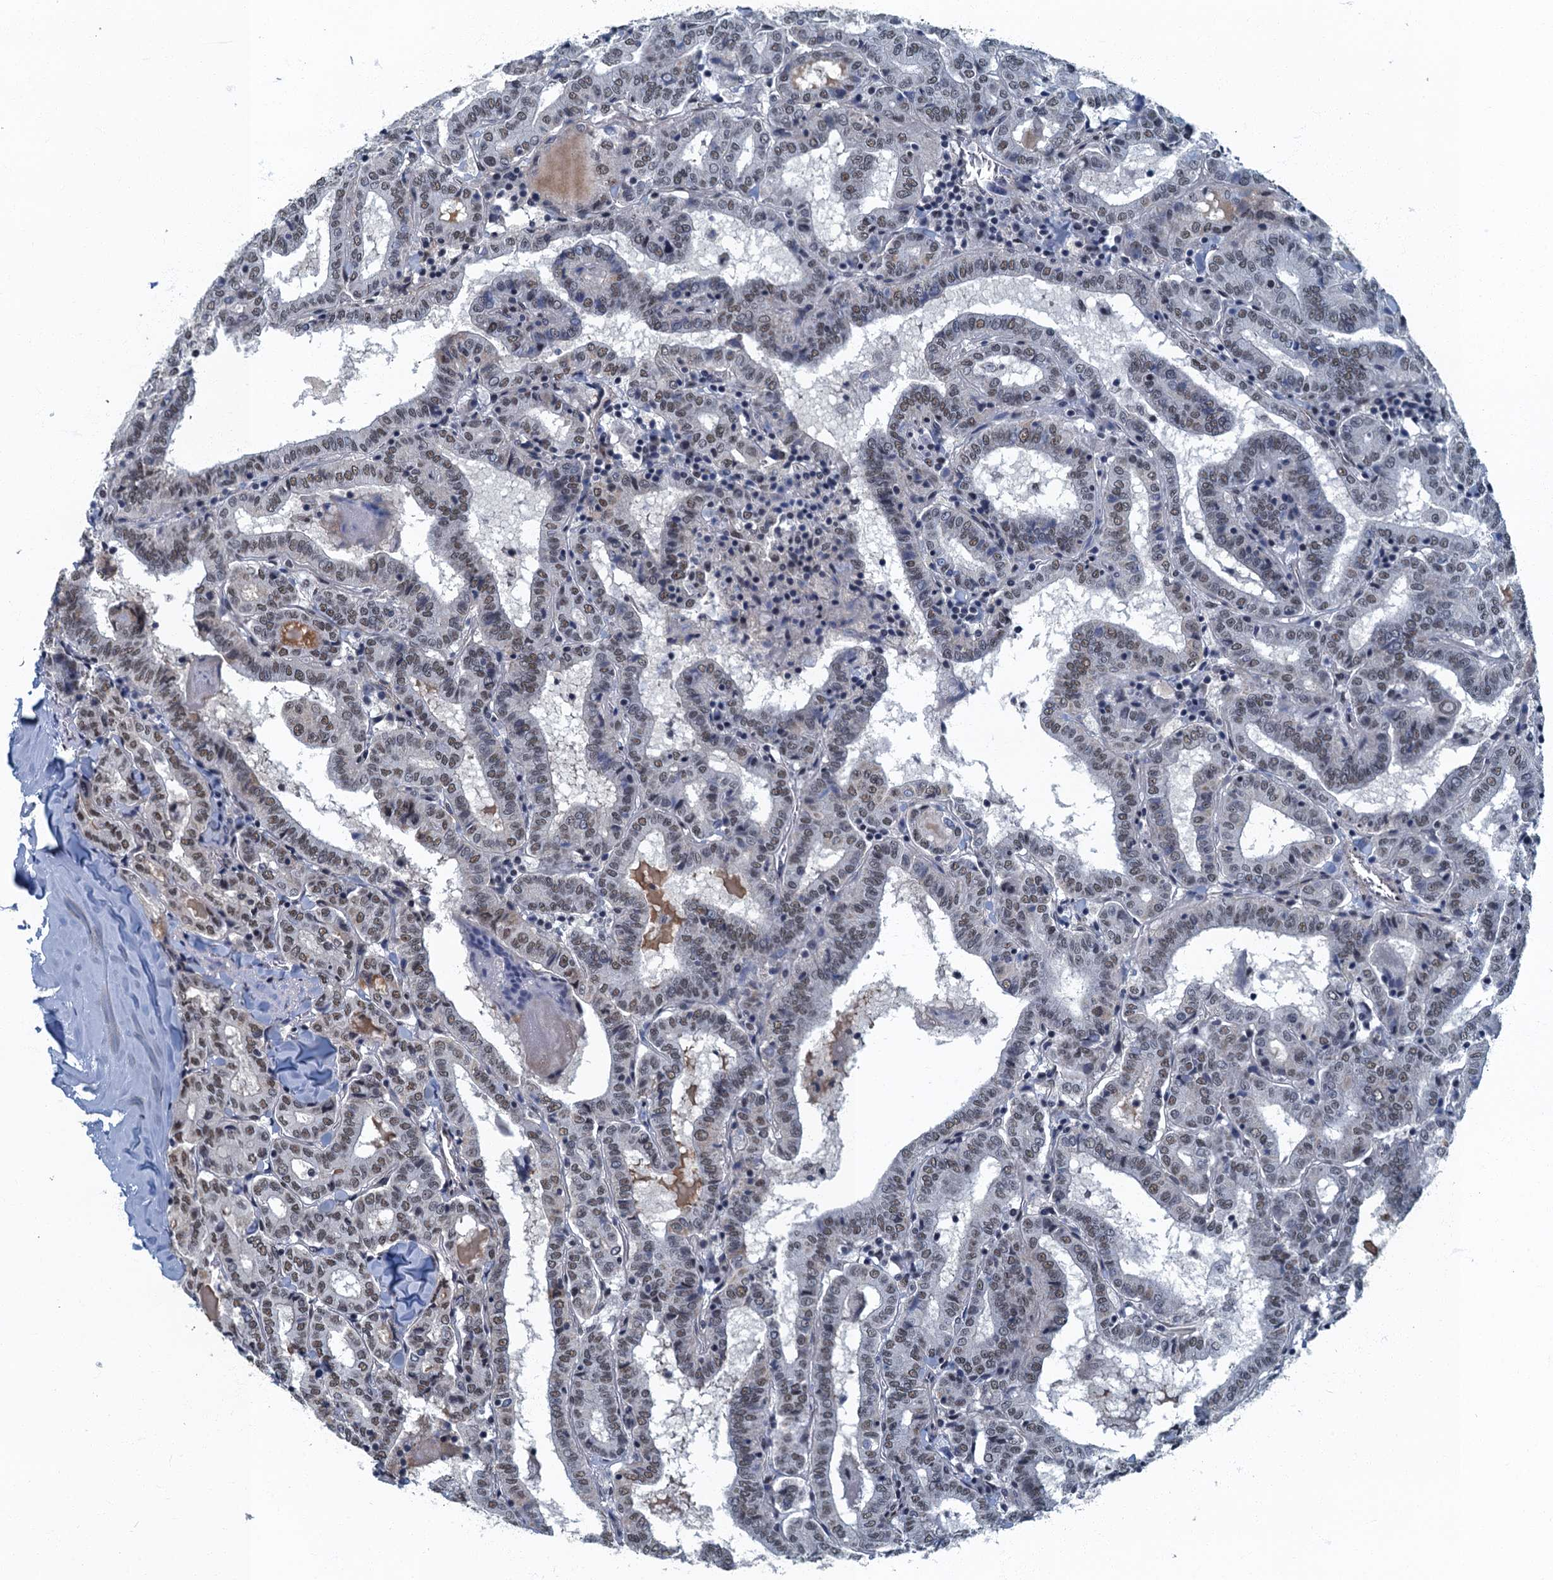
{"staining": {"intensity": "weak", "quantity": "25%-75%", "location": "nuclear"}, "tissue": "thyroid cancer", "cell_type": "Tumor cells", "image_type": "cancer", "snomed": [{"axis": "morphology", "description": "Papillary adenocarcinoma, NOS"}, {"axis": "topography", "description": "Thyroid gland"}], "caption": "Papillary adenocarcinoma (thyroid) tissue exhibits weak nuclear expression in about 25%-75% of tumor cells", "gene": "GADL1", "patient": {"sex": "female", "age": 72}}